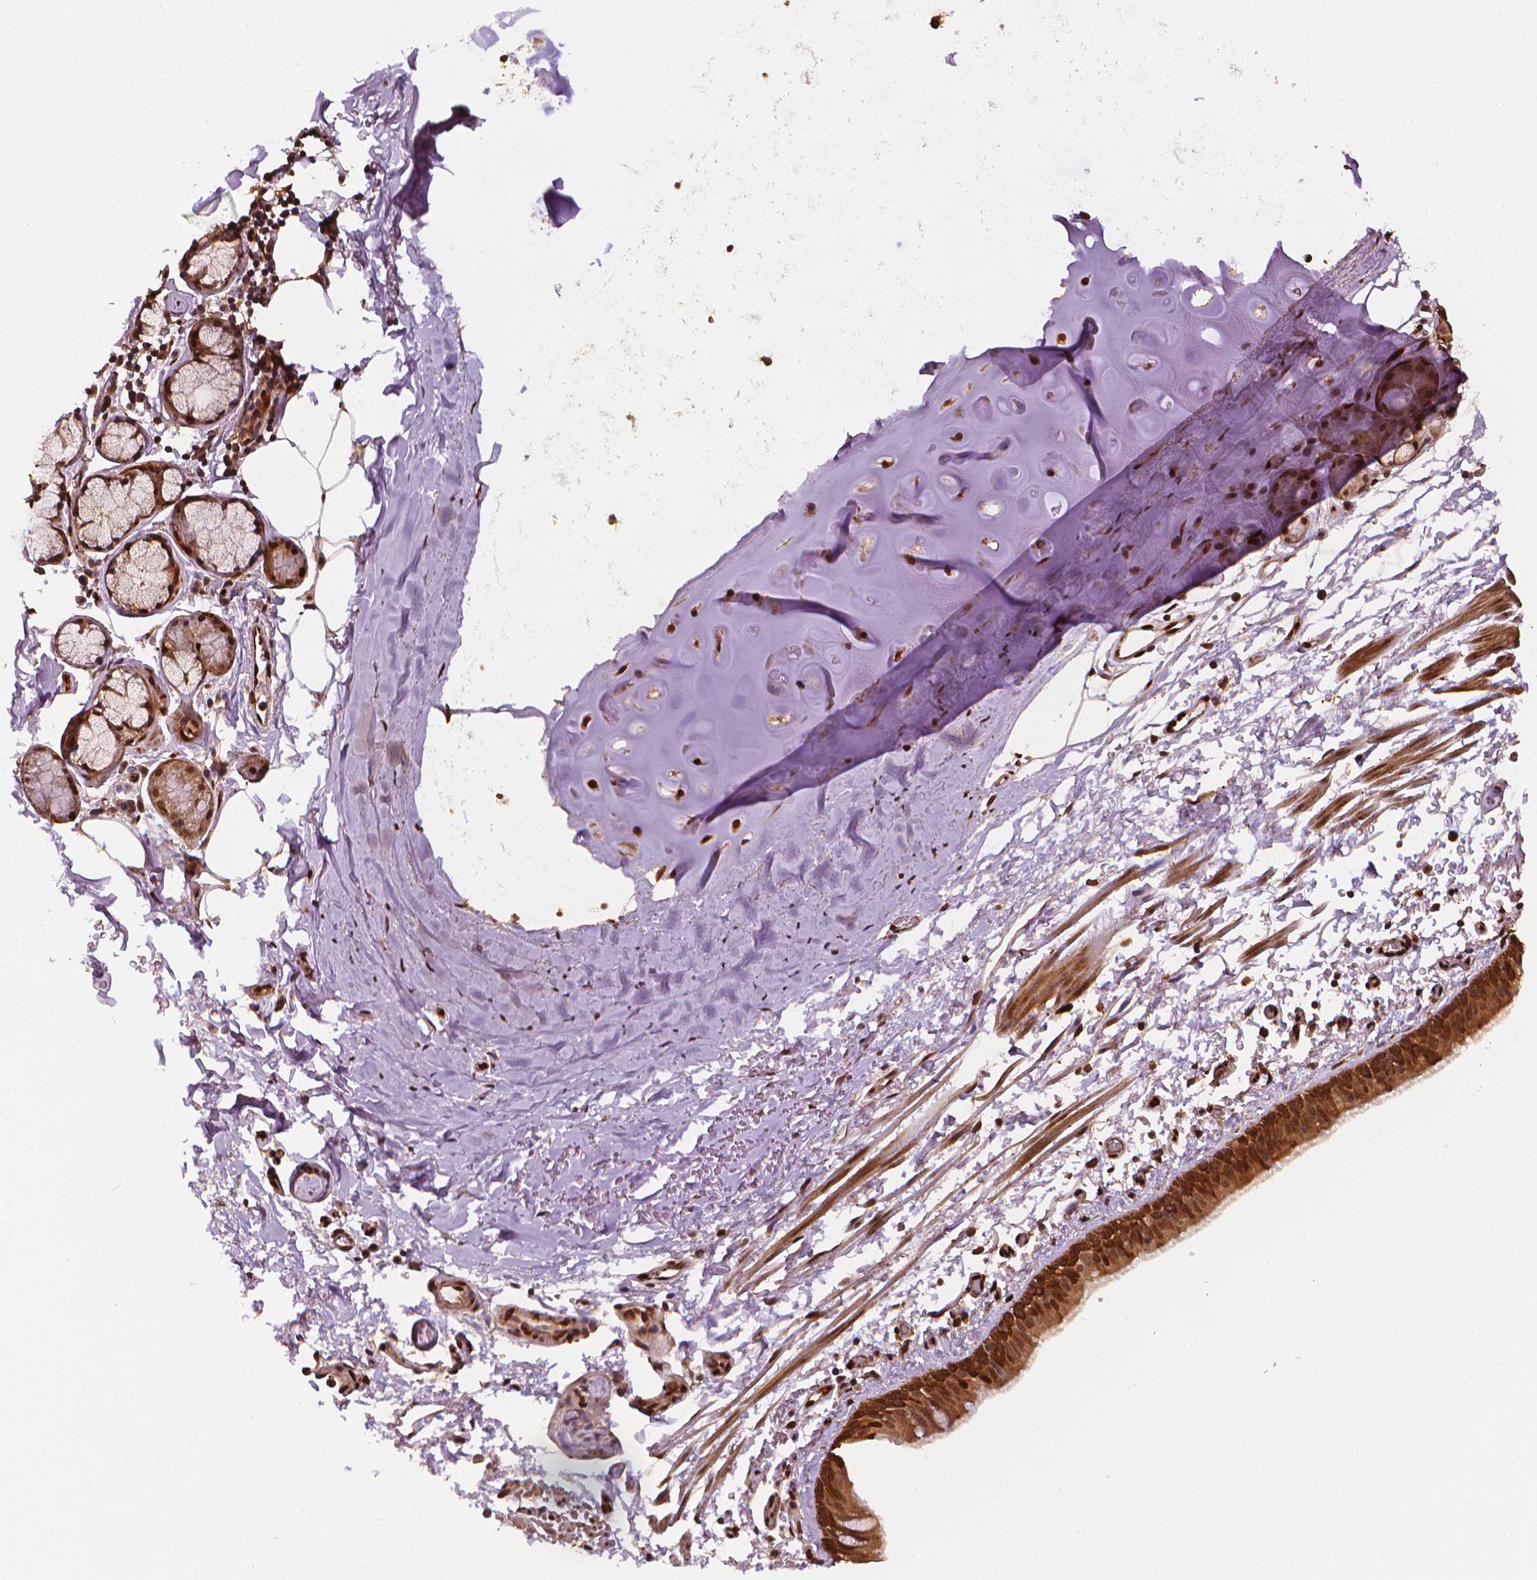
{"staining": {"intensity": "strong", "quantity": ">75%", "location": "cytoplasmic/membranous"}, "tissue": "bronchus", "cell_type": "Respiratory epithelial cells", "image_type": "normal", "snomed": [{"axis": "morphology", "description": "Normal tissue, NOS"}, {"axis": "topography", "description": "Bronchus"}], "caption": "About >75% of respiratory epithelial cells in unremarkable bronchus exhibit strong cytoplasmic/membranous protein staining as visualized by brown immunohistochemical staining.", "gene": "STAT3", "patient": {"sex": "female", "age": 61}}